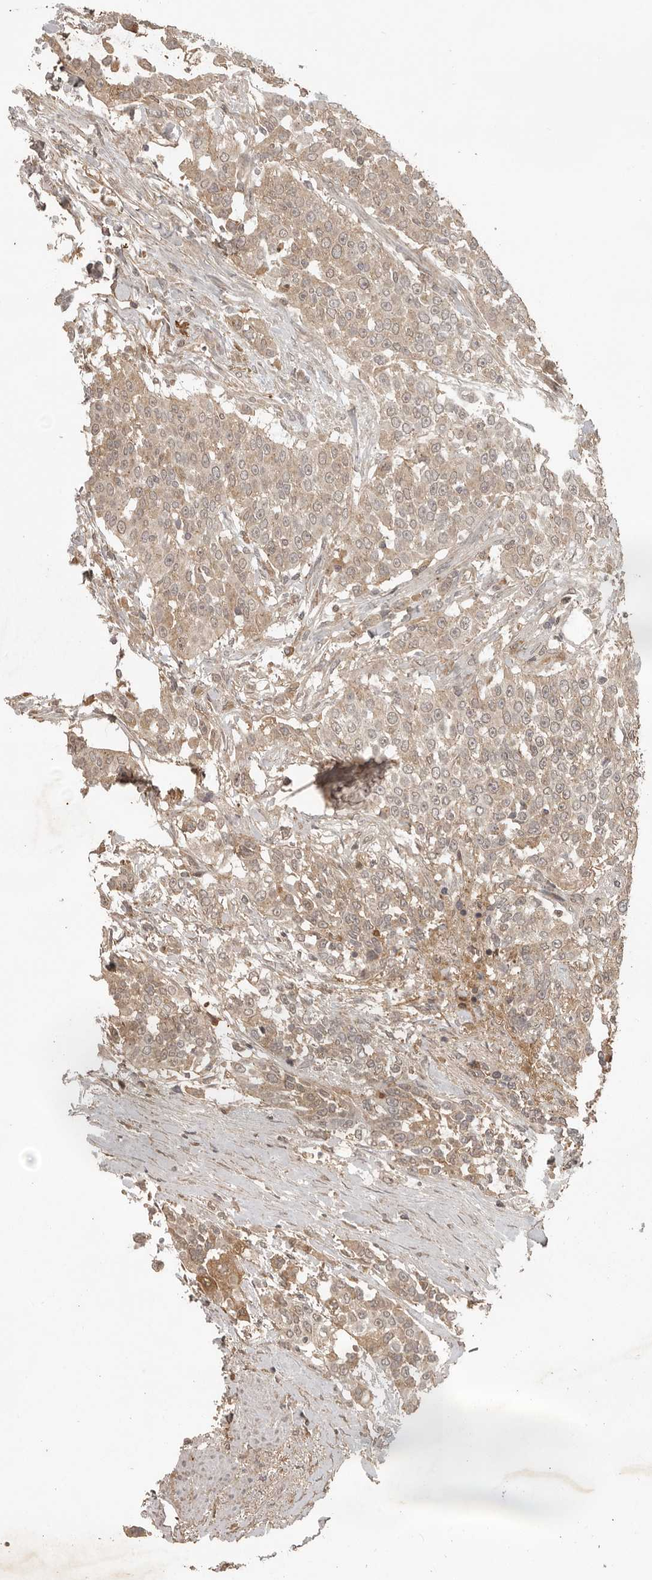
{"staining": {"intensity": "weak", "quantity": ">75%", "location": "cytoplasmic/membranous"}, "tissue": "urothelial cancer", "cell_type": "Tumor cells", "image_type": "cancer", "snomed": [{"axis": "morphology", "description": "Urothelial carcinoma, High grade"}, {"axis": "topography", "description": "Urinary bladder"}], "caption": "A high-resolution histopathology image shows immunohistochemistry staining of urothelial cancer, which reveals weak cytoplasmic/membranous expression in about >75% of tumor cells. (Brightfield microscopy of DAB IHC at high magnification).", "gene": "CTF1", "patient": {"sex": "female", "age": 80}}